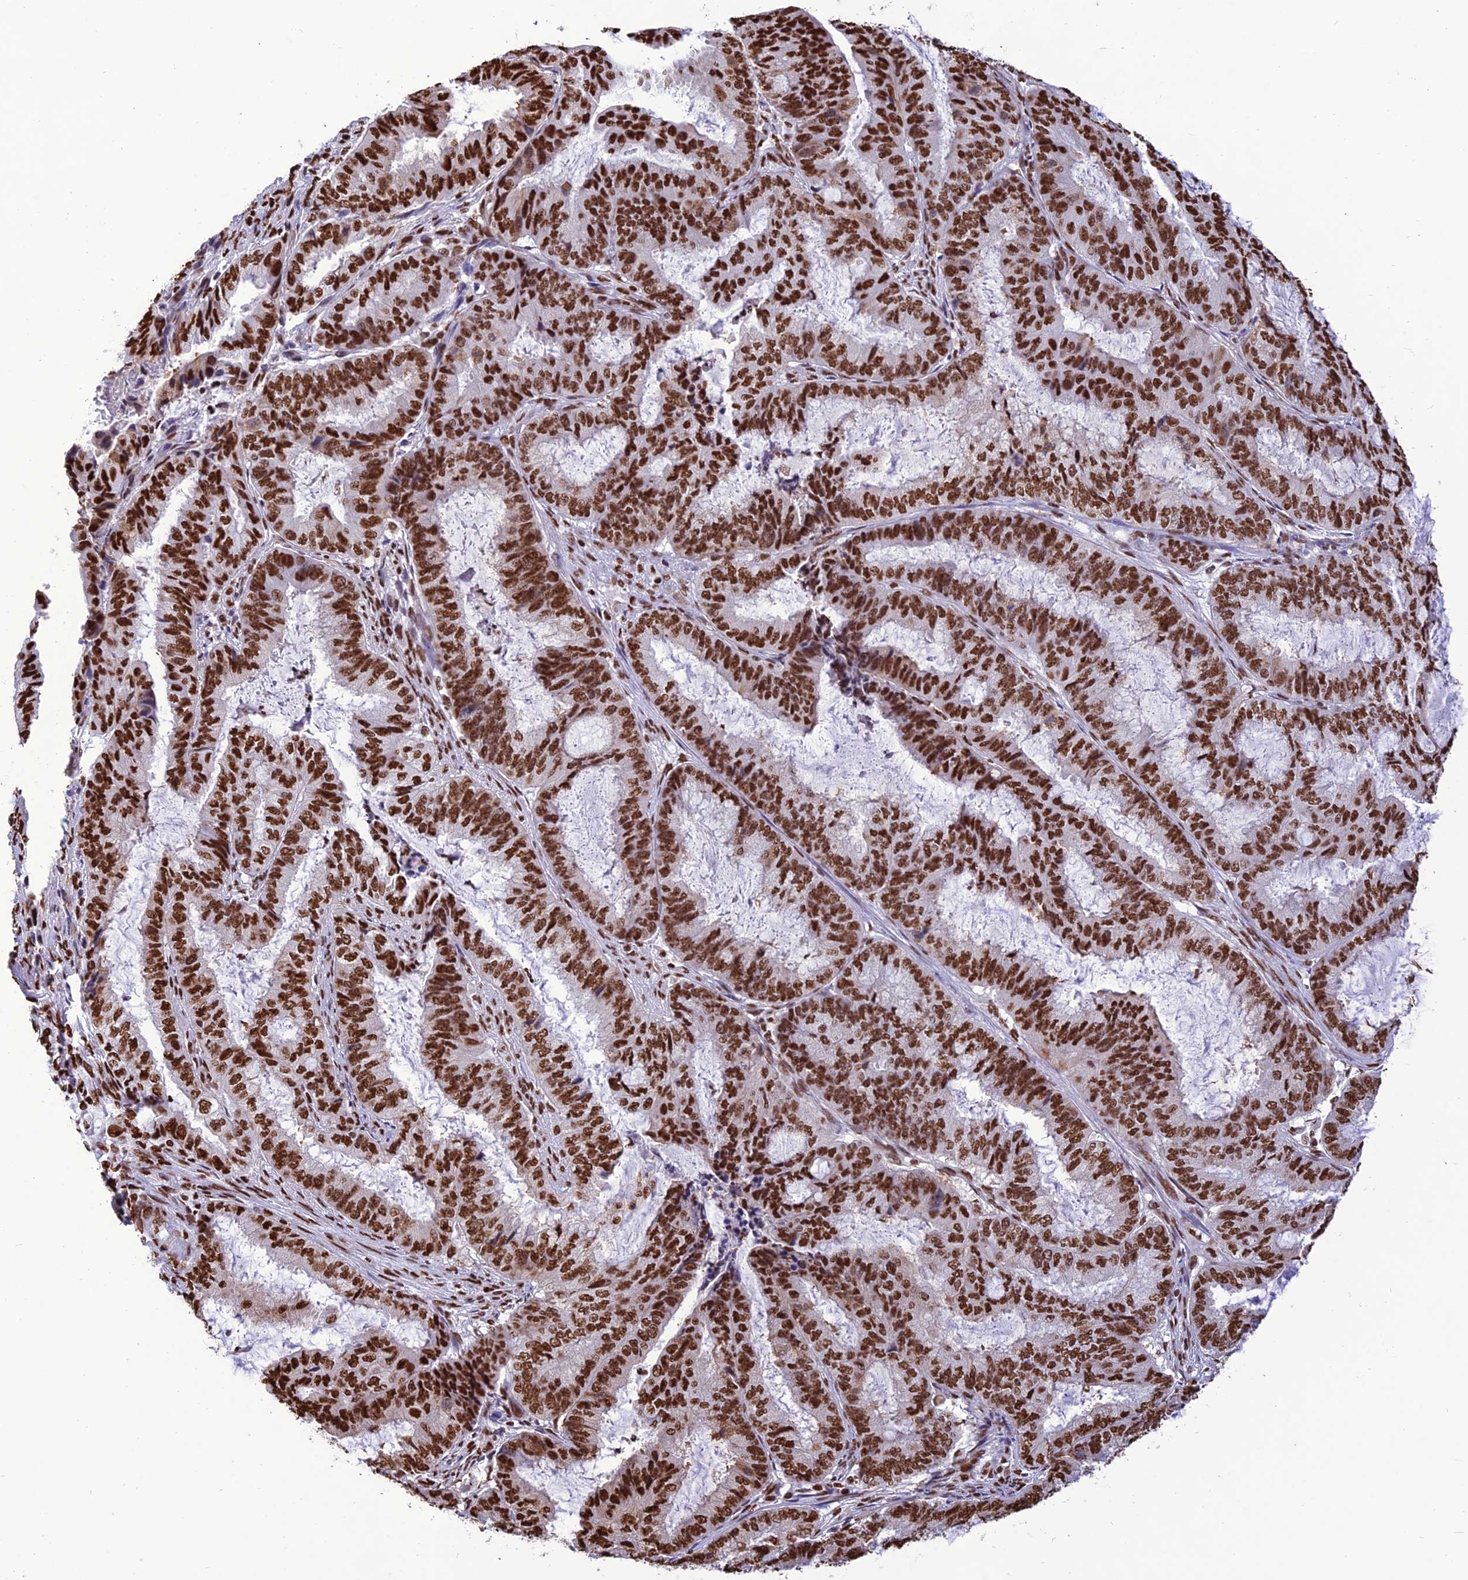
{"staining": {"intensity": "strong", "quantity": ">75%", "location": "nuclear"}, "tissue": "endometrial cancer", "cell_type": "Tumor cells", "image_type": "cancer", "snomed": [{"axis": "morphology", "description": "Adenocarcinoma, NOS"}, {"axis": "topography", "description": "Endometrium"}], "caption": "Adenocarcinoma (endometrial) tissue exhibits strong nuclear positivity in about >75% of tumor cells, visualized by immunohistochemistry. Ihc stains the protein of interest in brown and the nuclei are stained blue.", "gene": "INO80E", "patient": {"sex": "female", "age": 51}}